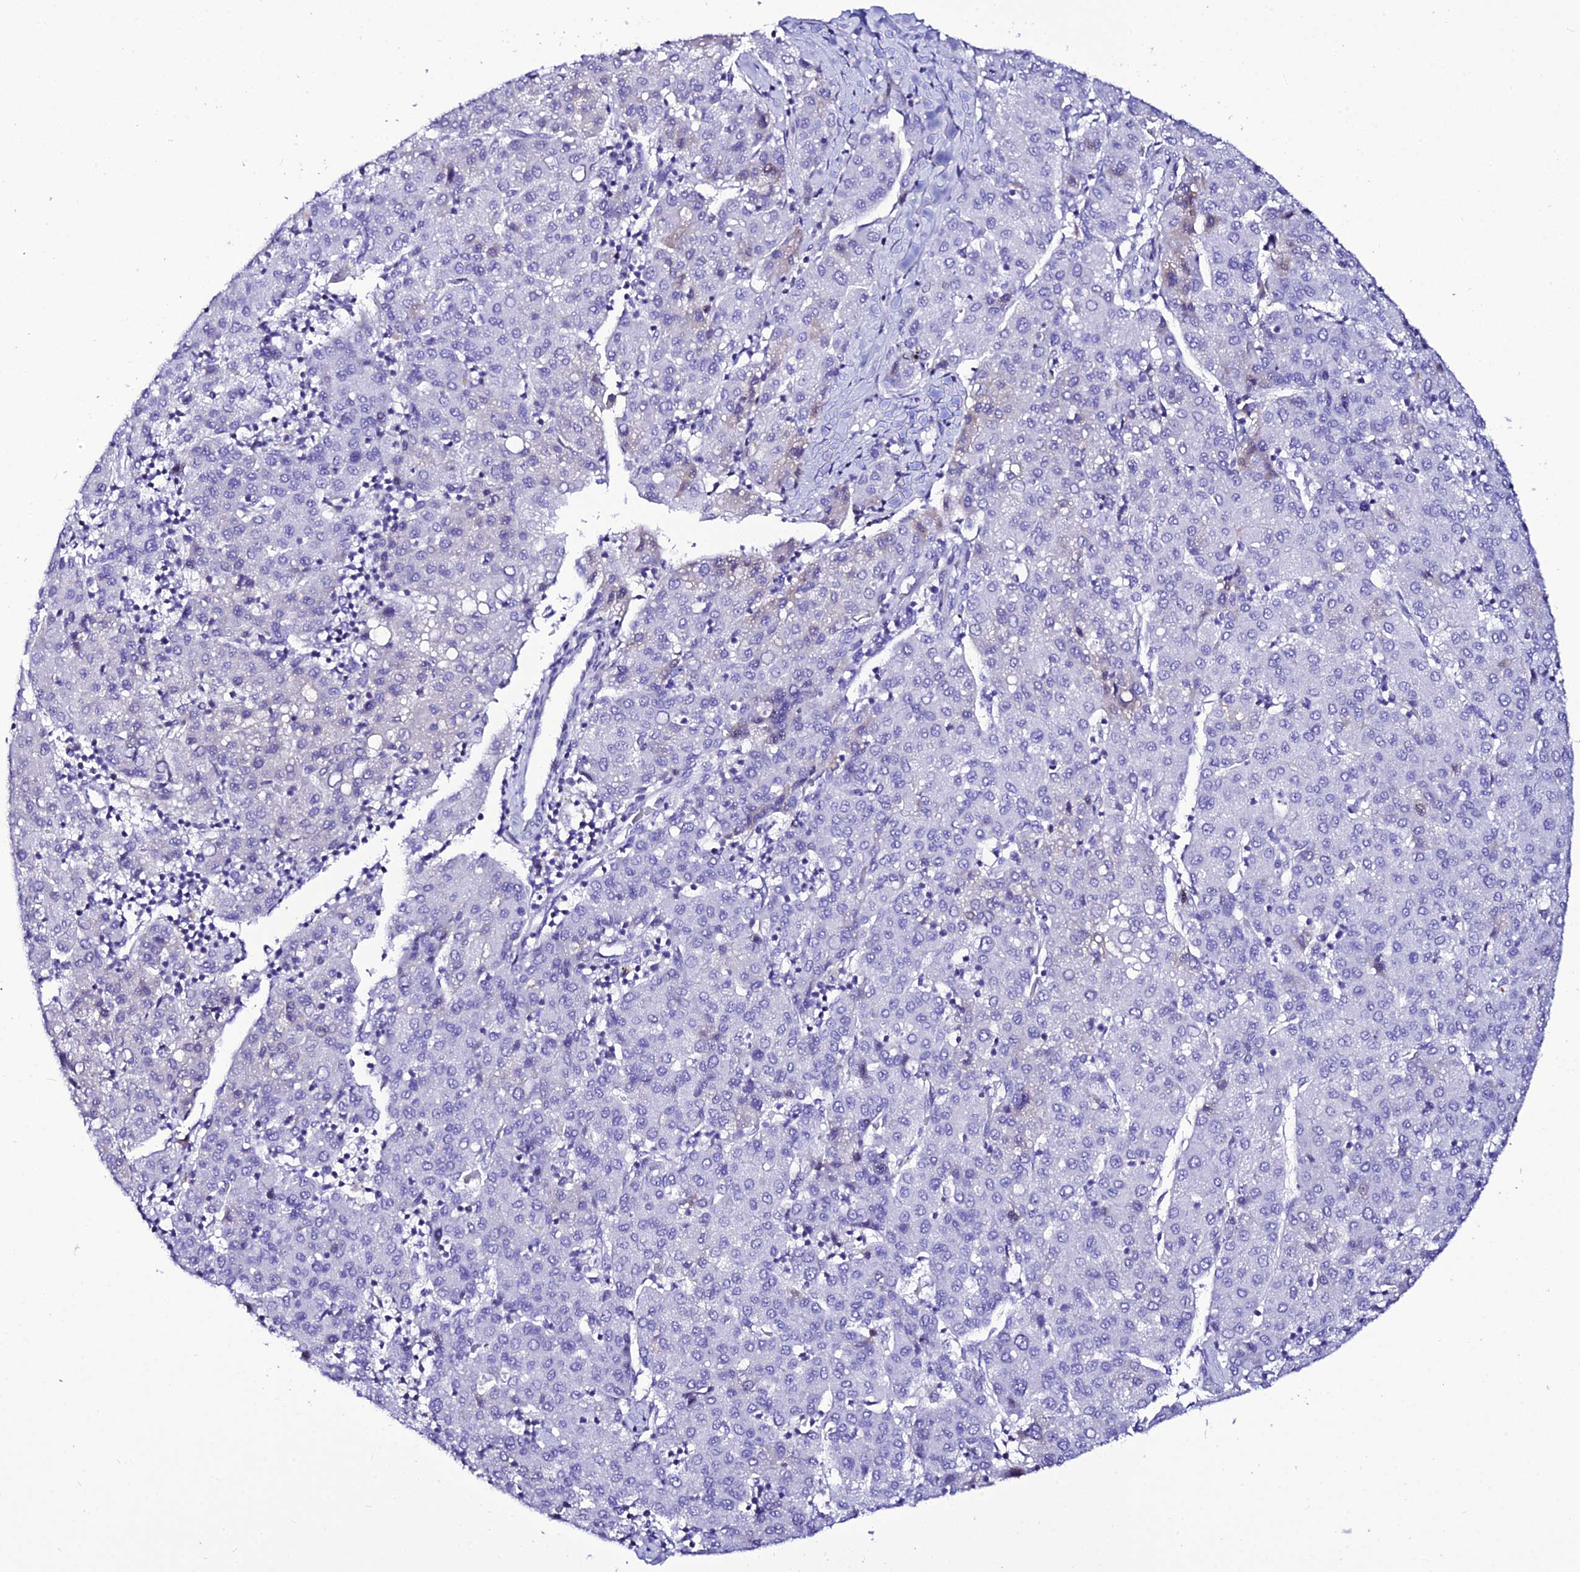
{"staining": {"intensity": "negative", "quantity": "none", "location": "none"}, "tissue": "liver cancer", "cell_type": "Tumor cells", "image_type": "cancer", "snomed": [{"axis": "morphology", "description": "Carcinoma, Hepatocellular, NOS"}, {"axis": "topography", "description": "Liver"}], "caption": "A high-resolution image shows IHC staining of liver cancer, which demonstrates no significant expression in tumor cells.", "gene": "DEFB132", "patient": {"sex": "male", "age": 65}}